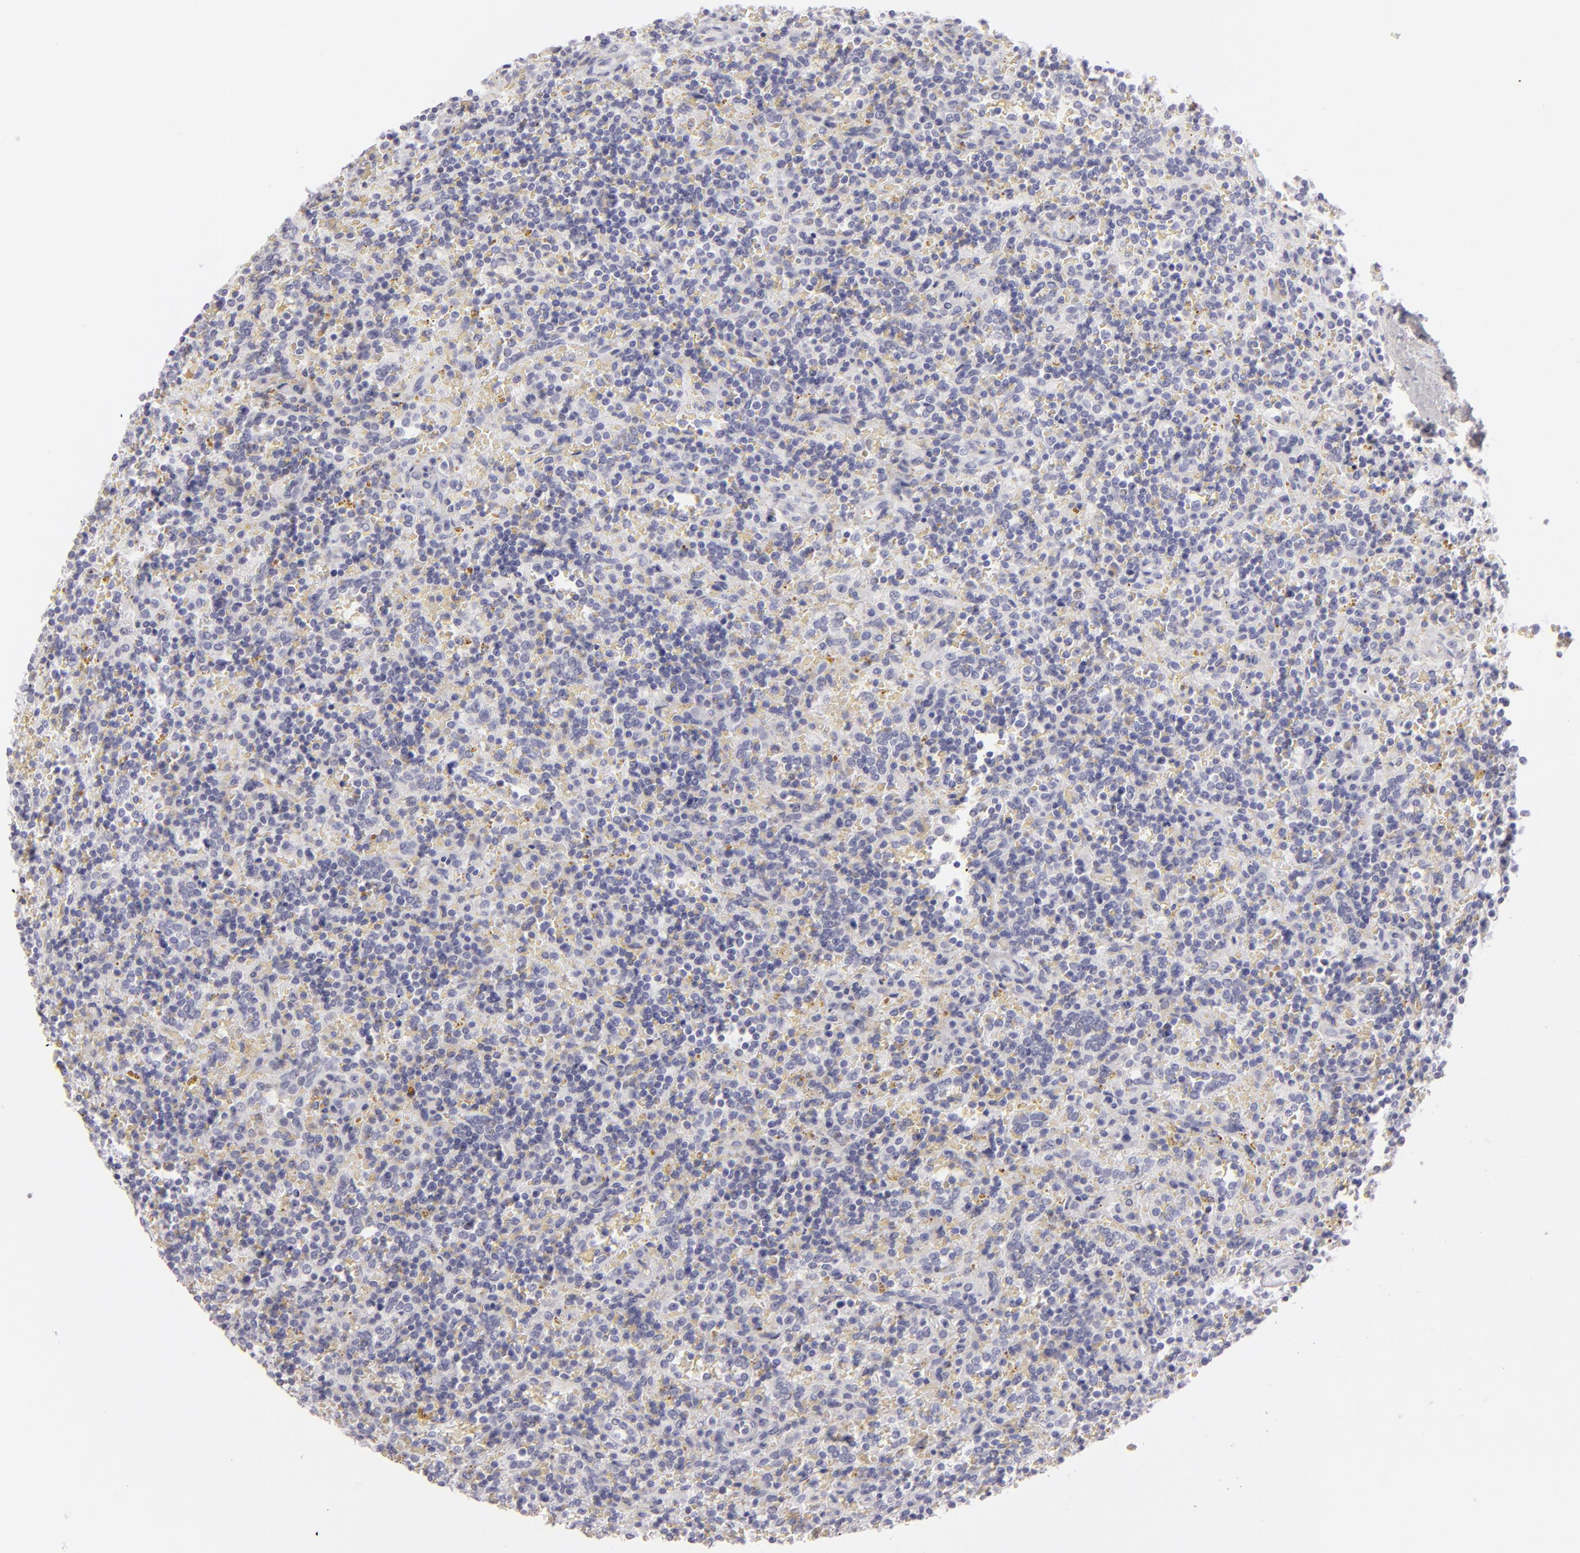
{"staining": {"intensity": "negative", "quantity": "none", "location": "none"}, "tissue": "lymphoma", "cell_type": "Tumor cells", "image_type": "cancer", "snomed": [{"axis": "morphology", "description": "Malignant lymphoma, non-Hodgkin's type, Low grade"}, {"axis": "topography", "description": "Spleen"}], "caption": "Immunohistochemistry image of neoplastic tissue: human low-grade malignant lymphoma, non-Hodgkin's type stained with DAB (3,3'-diaminobenzidine) demonstrates no significant protein expression in tumor cells.", "gene": "CDX2", "patient": {"sex": "male", "age": 67}}